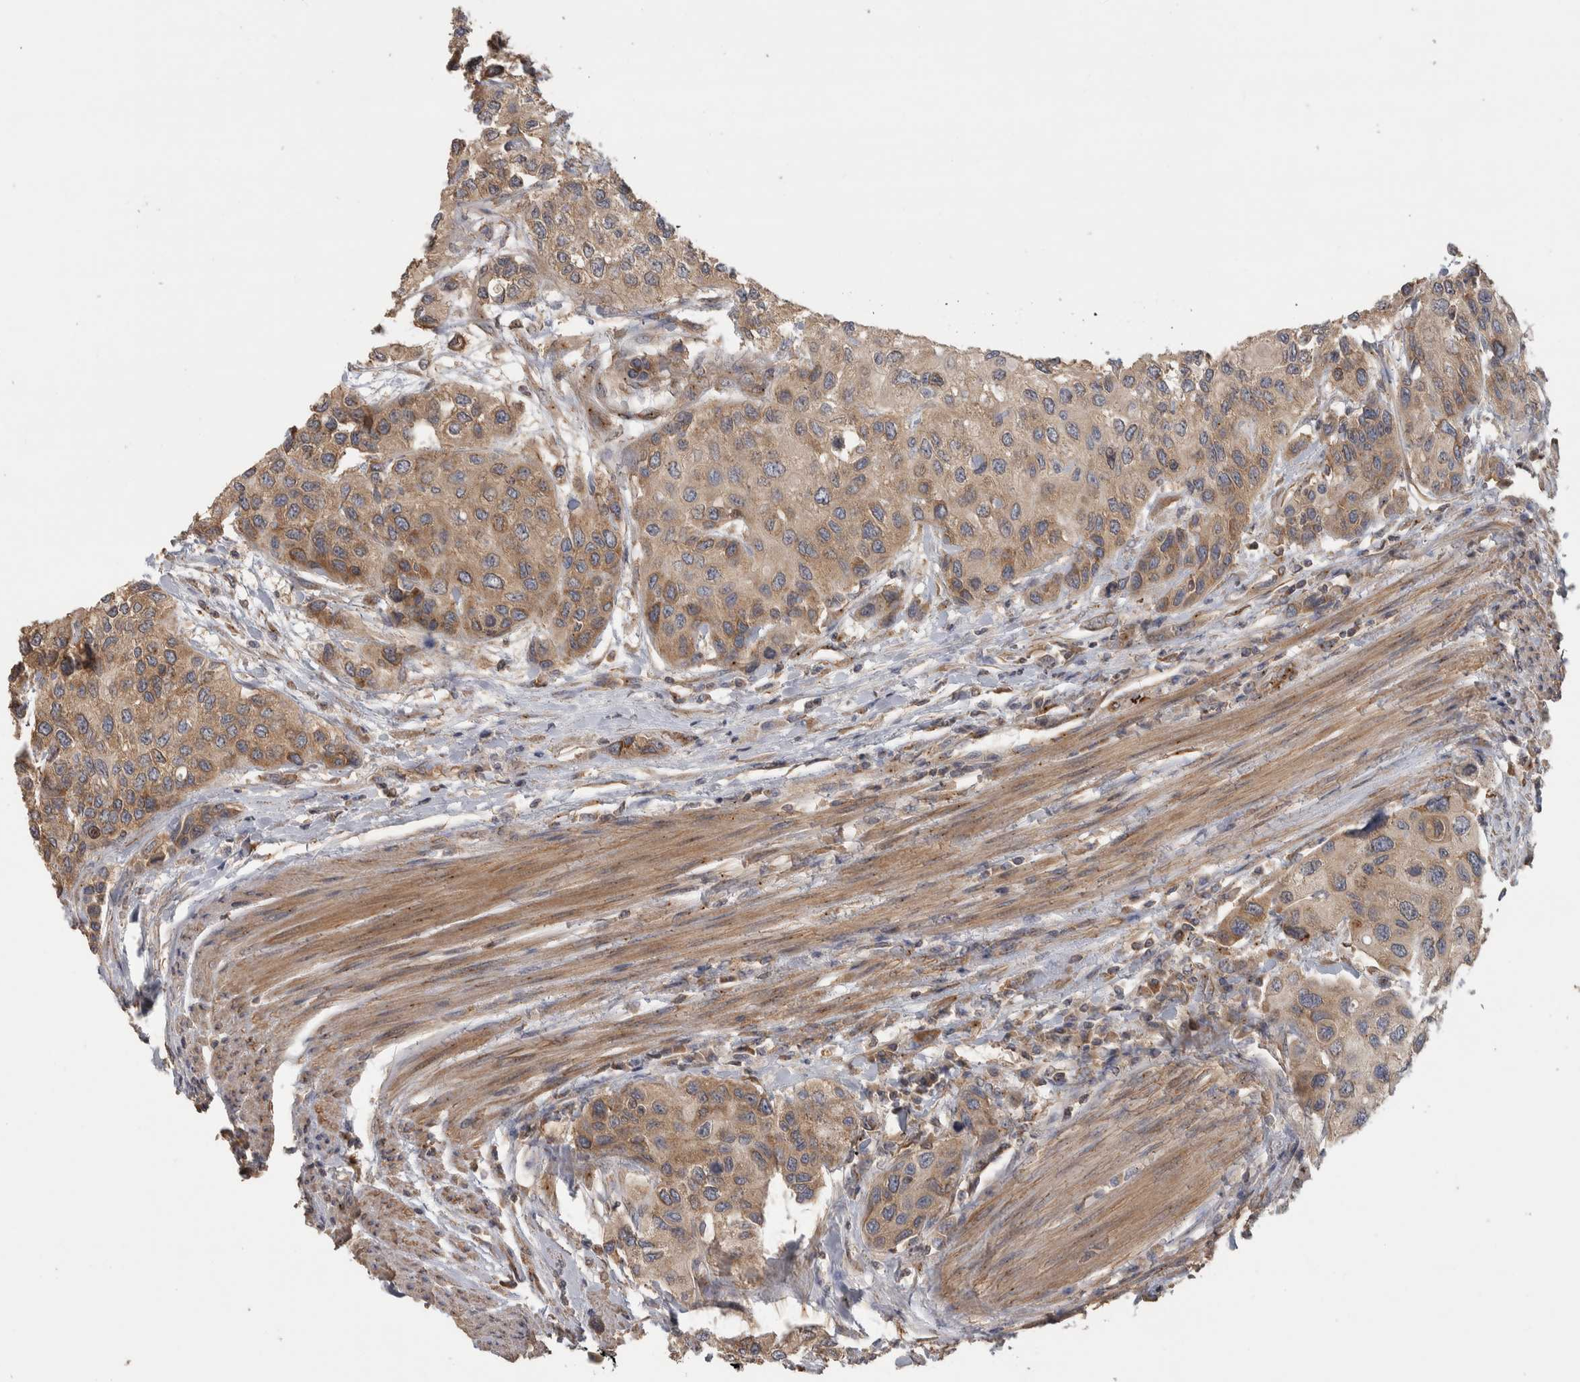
{"staining": {"intensity": "moderate", "quantity": ">75%", "location": "cytoplasmic/membranous"}, "tissue": "urothelial cancer", "cell_type": "Tumor cells", "image_type": "cancer", "snomed": [{"axis": "morphology", "description": "Urothelial carcinoma, High grade"}, {"axis": "topography", "description": "Urinary bladder"}], "caption": "This is an image of immunohistochemistry (IHC) staining of urothelial cancer, which shows moderate expression in the cytoplasmic/membranous of tumor cells.", "gene": "IFRD1", "patient": {"sex": "female", "age": 56}}